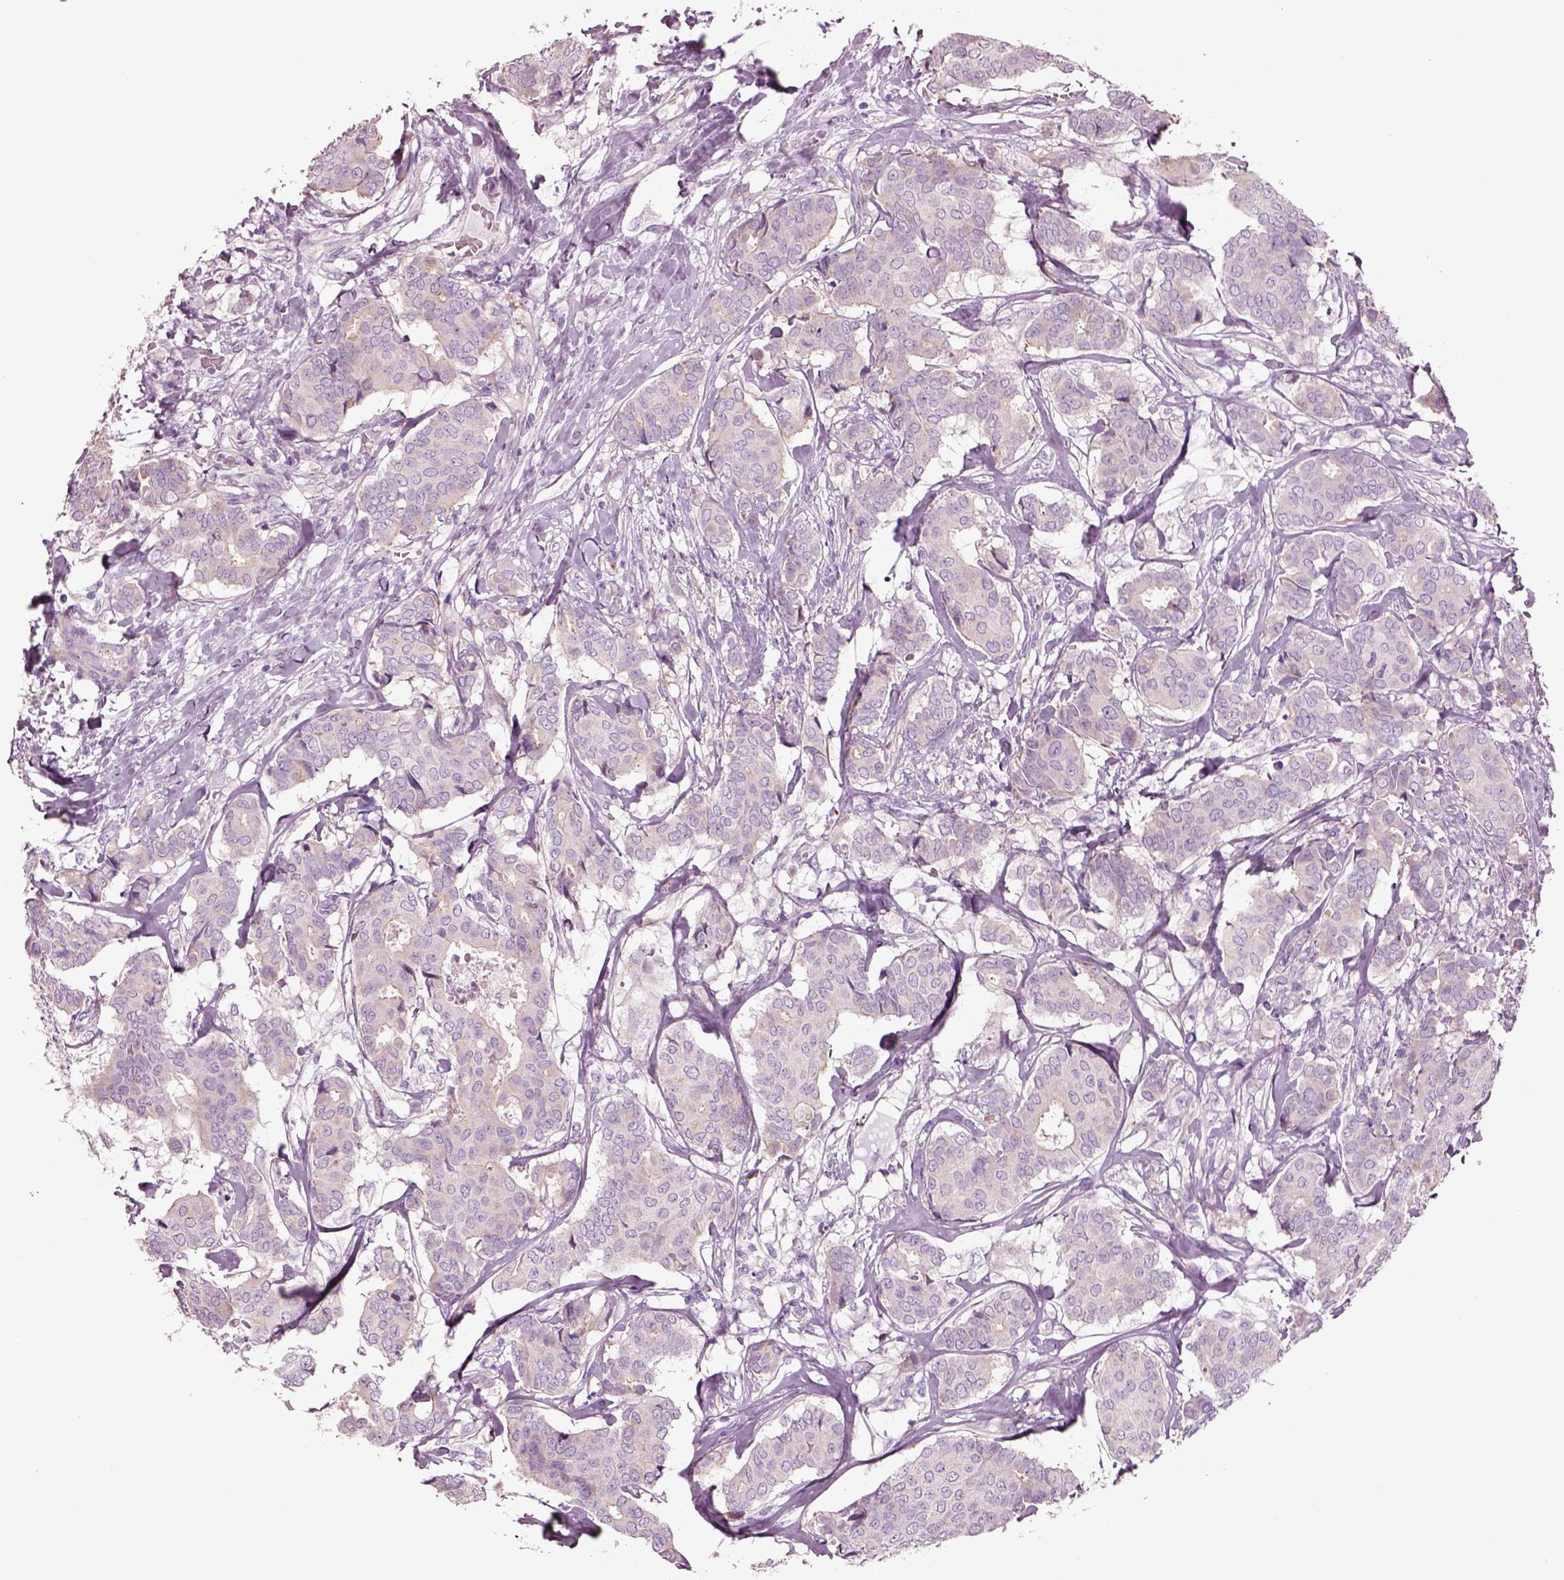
{"staining": {"intensity": "negative", "quantity": "none", "location": "none"}, "tissue": "breast cancer", "cell_type": "Tumor cells", "image_type": "cancer", "snomed": [{"axis": "morphology", "description": "Duct carcinoma"}, {"axis": "topography", "description": "Breast"}], "caption": "The histopathology image shows no staining of tumor cells in breast cancer. (DAB (3,3'-diaminobenzidine) IHC visualized using brightfield microscopy, high magnification).", "gene": "PLPP7", "patient": {"sex": "female", "age": 75}}